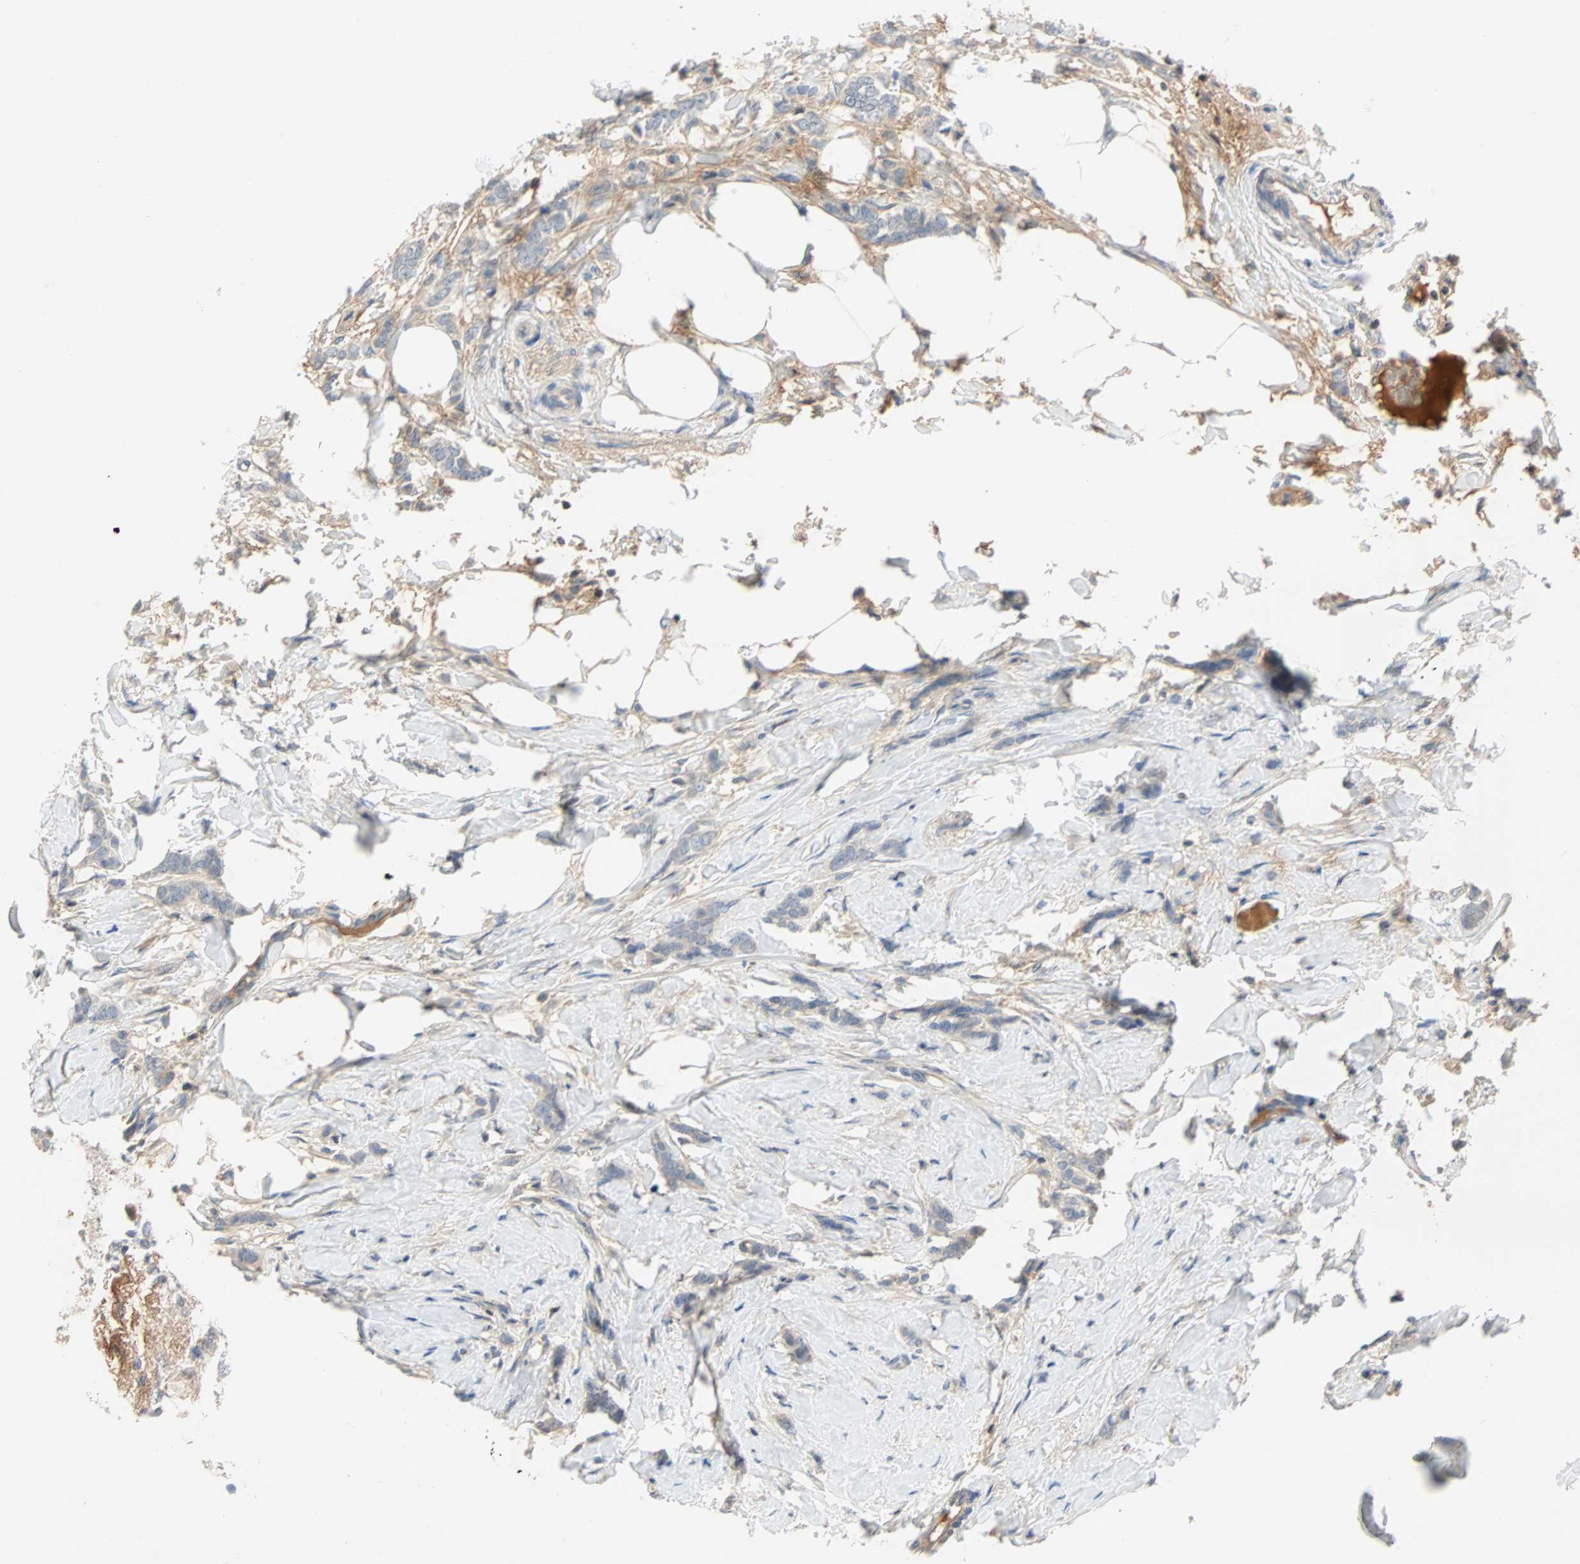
{"staining": {"intensity": "negative", "quantity": "none", "location": "none"}, "tissue": "breast cancer", "cell_type": "Tumor cells", "image_type": "cancer", "snomed": [{"axis": "morphology", "description": "Lobular carcinoma, in situ"}, {"axis": "morphology", "description": "Lobular carcinoma"}, {"axis": "topography", "description": "Breast"}], "caption": "High magnification brightfield microscopy of breast cancer (lobular carcinoma in situ) stained with DAB (brown) and counterstained with hematoxylin (blue): tumor cells show no significant positivity.", "gene": "MAP4K1", "patient": {"sex": "female", "age": 41}}